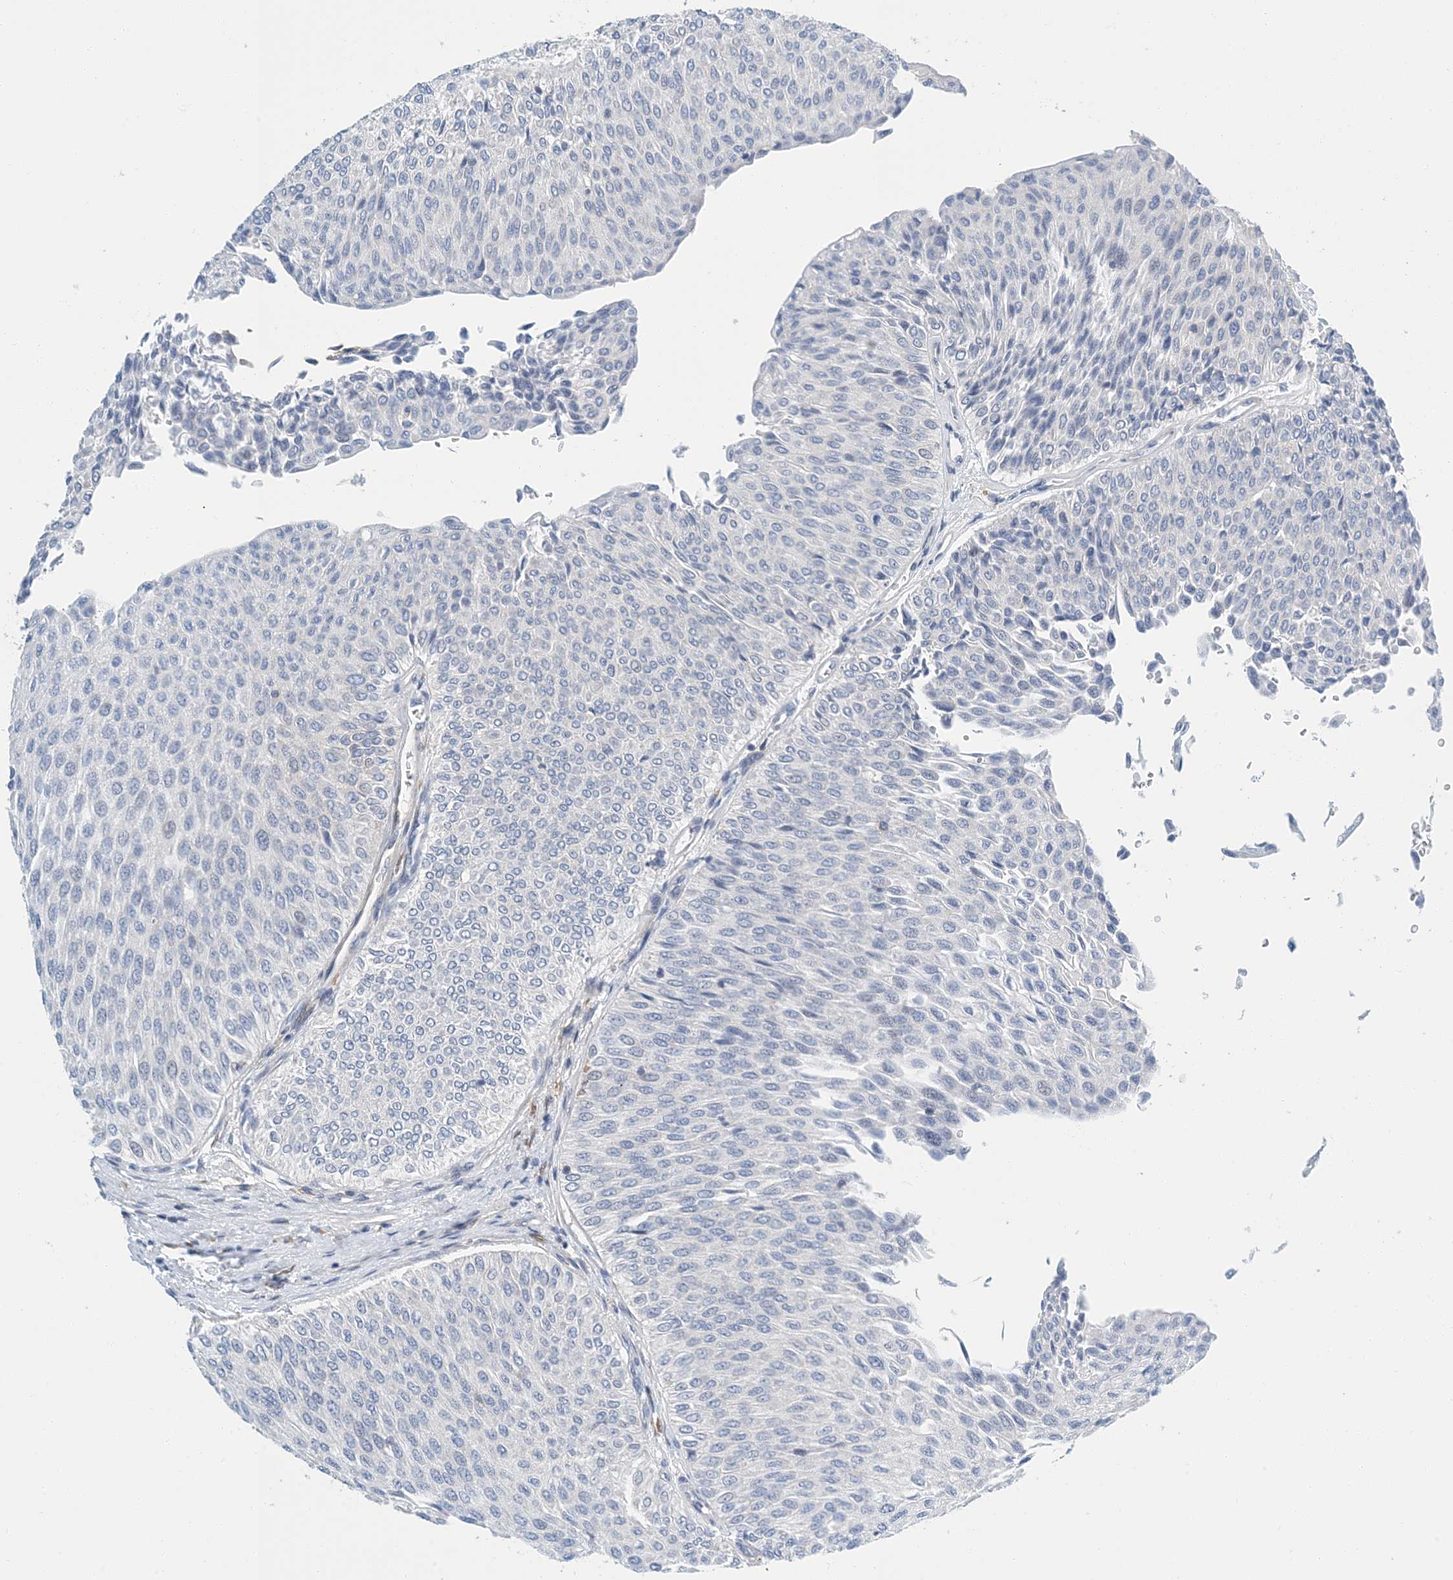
{"staining": {"intensity": "negative", "quantity": "none", "location": "none"}, "tissue": "urothelial cancer", "cell_type": "Tumor cells", "image_type": "cancer", "snomed": [{"axis": "morphology", "description": "Urothelial carcinoma, Low grade"}, {"axis": "topography", "description": "Urinary bladder"}], "caption": "High power microscopy histopathology image of an IHC image of low-grade urothelial carcinoma, revealing no significant positivity in tumor cells.", "gene": "PCDHA2", "patient": {"sex": "male", "age": 78}}